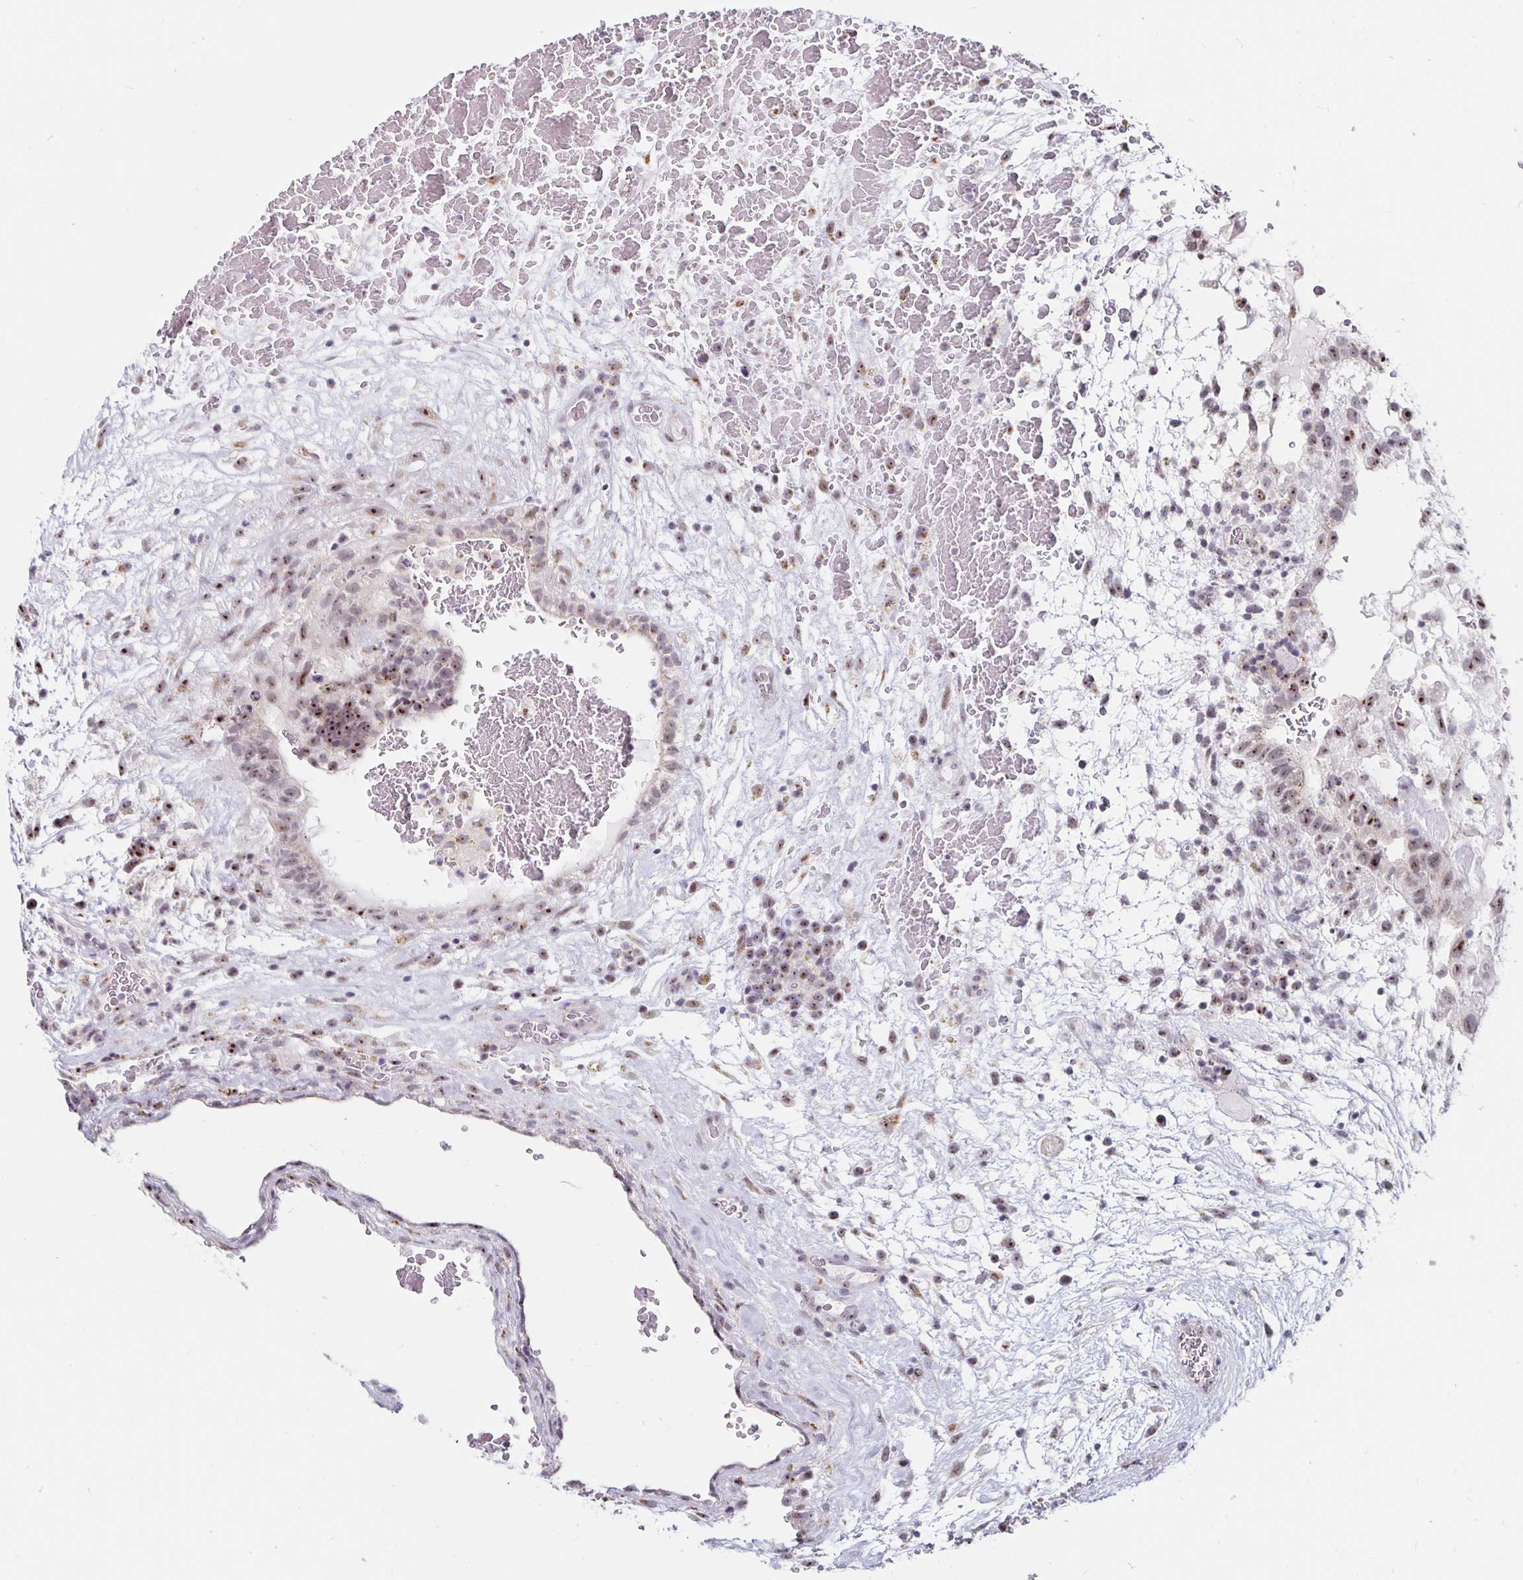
{"staining": {"intensity": "moderate", "quantity": ">75%", "location": "nuclear"}, "tissue": "testis cancer", "cell_type": "Tumor cells", "image_type": "cancer", "snomed": [{"axis": "morphology", "description": "Normal tissue, NOS"}, {"axis": "morphology", "description": "Carcinoma, Embryonal, NOS"}, {"axis": "topography", "description": "Testis"}], "caption": "A high-resolution micrograph shows IHC staining of embryonal carcinoma (testis), which reveals moderate nuclear staining in approximately >75% of tumor cells.", "gene": "NUP85", "patient": {"sex": "male", "age": 32}}